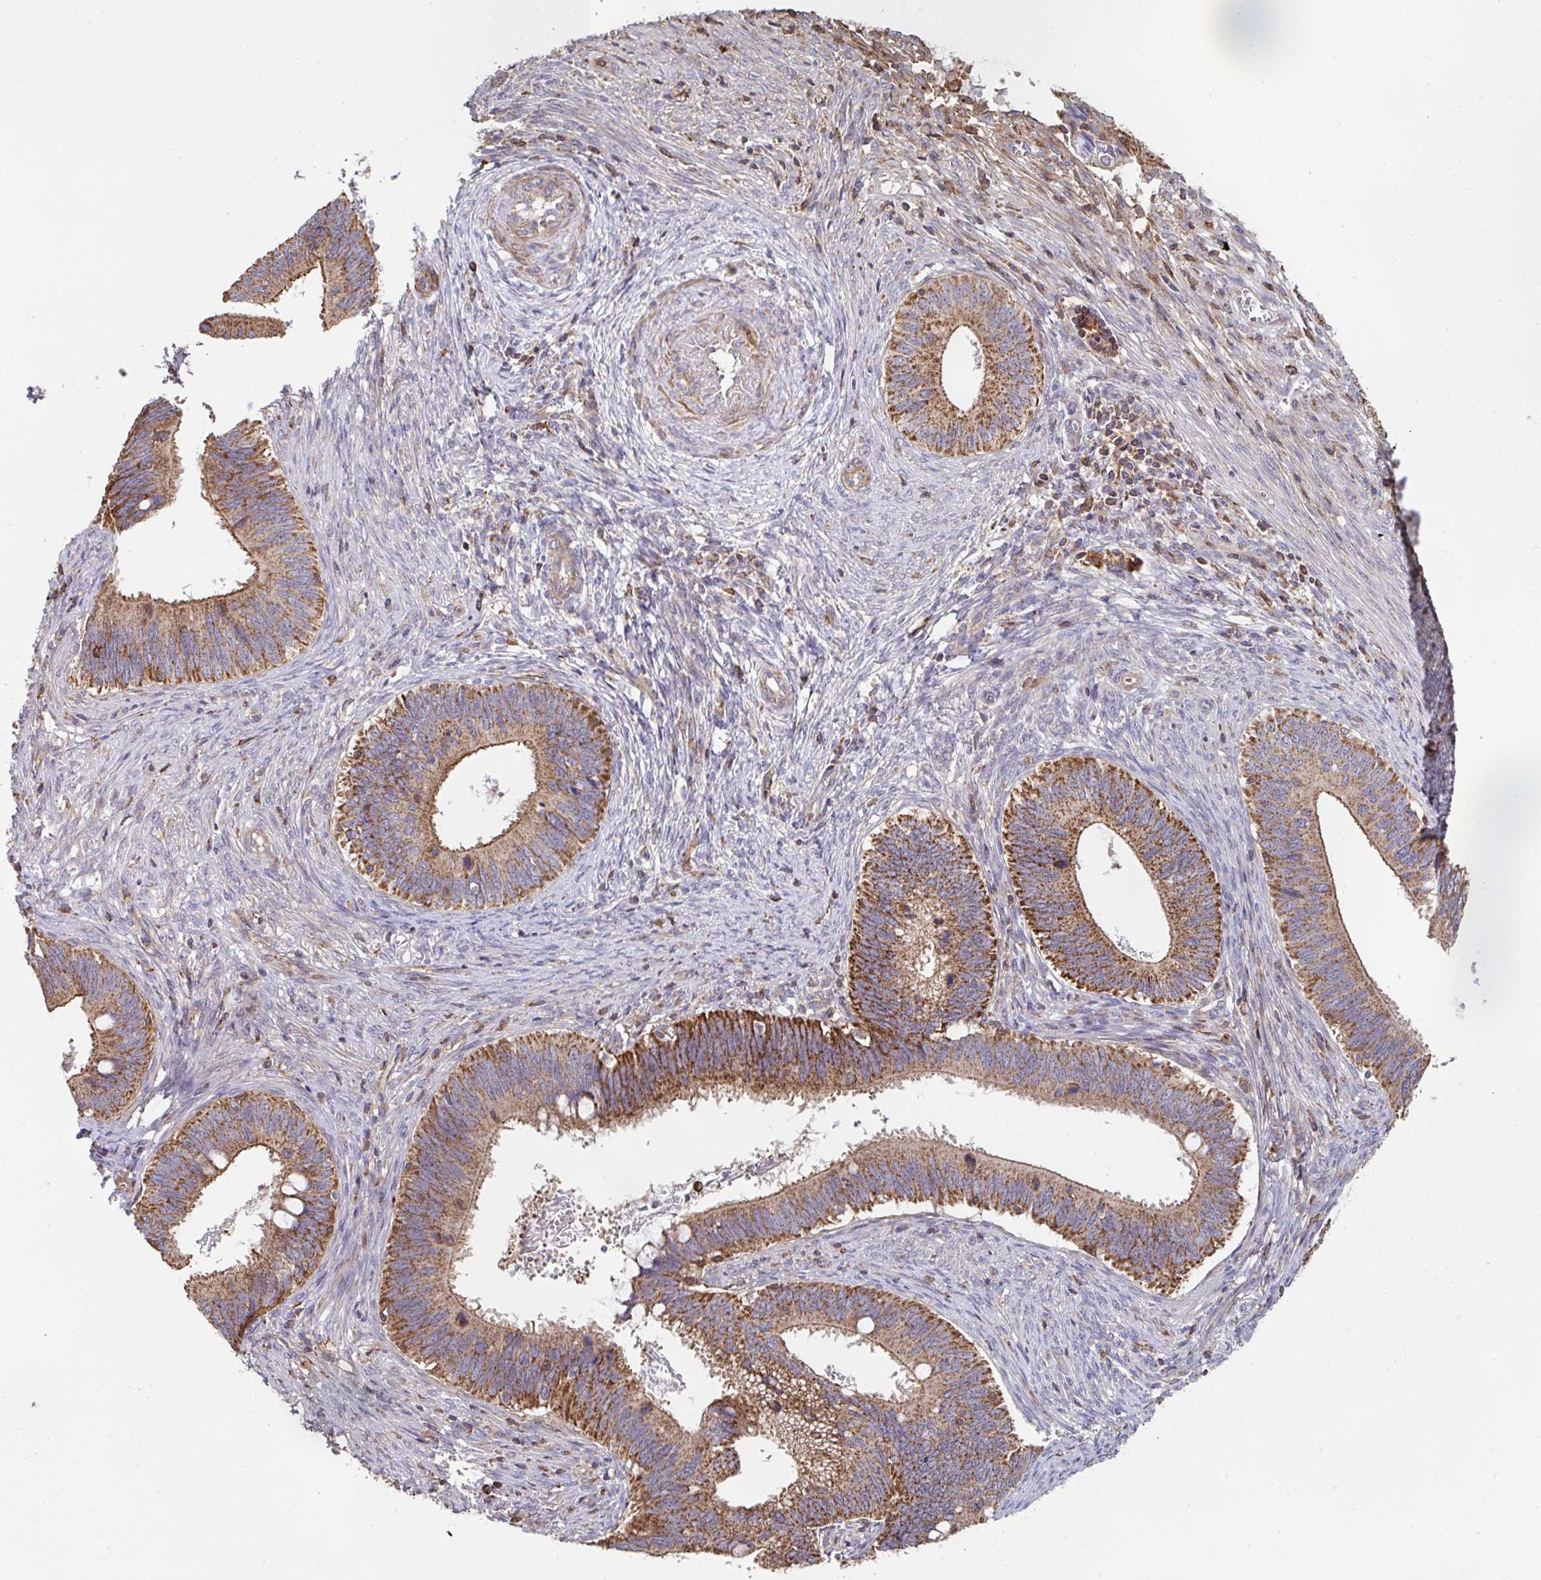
{"staining": {"intensity": "strong", "quantity": ">75%", "location": "cytoplasmic/membranous"}, "tissue": "cervical cancer", "cell_type": "Tumor cells", "image_type": "cancer", "snomed": [{"axis": "morphology", "description": "Adenocarcinoma, NOS"}, {"axis": "topography", "description": "Cervix"}], "caption": "A micrograph of cervical cancer stained for a protein reveals strong cytoplasmic/membranous brown staining in tumor cells. The staining is performed using DAB brown chromogen to label protein expression. The nuclei are counter-stained blue using hematoxylin.", "gene": "DZANK1", "patient": {"sex": "female", "age": 42}}